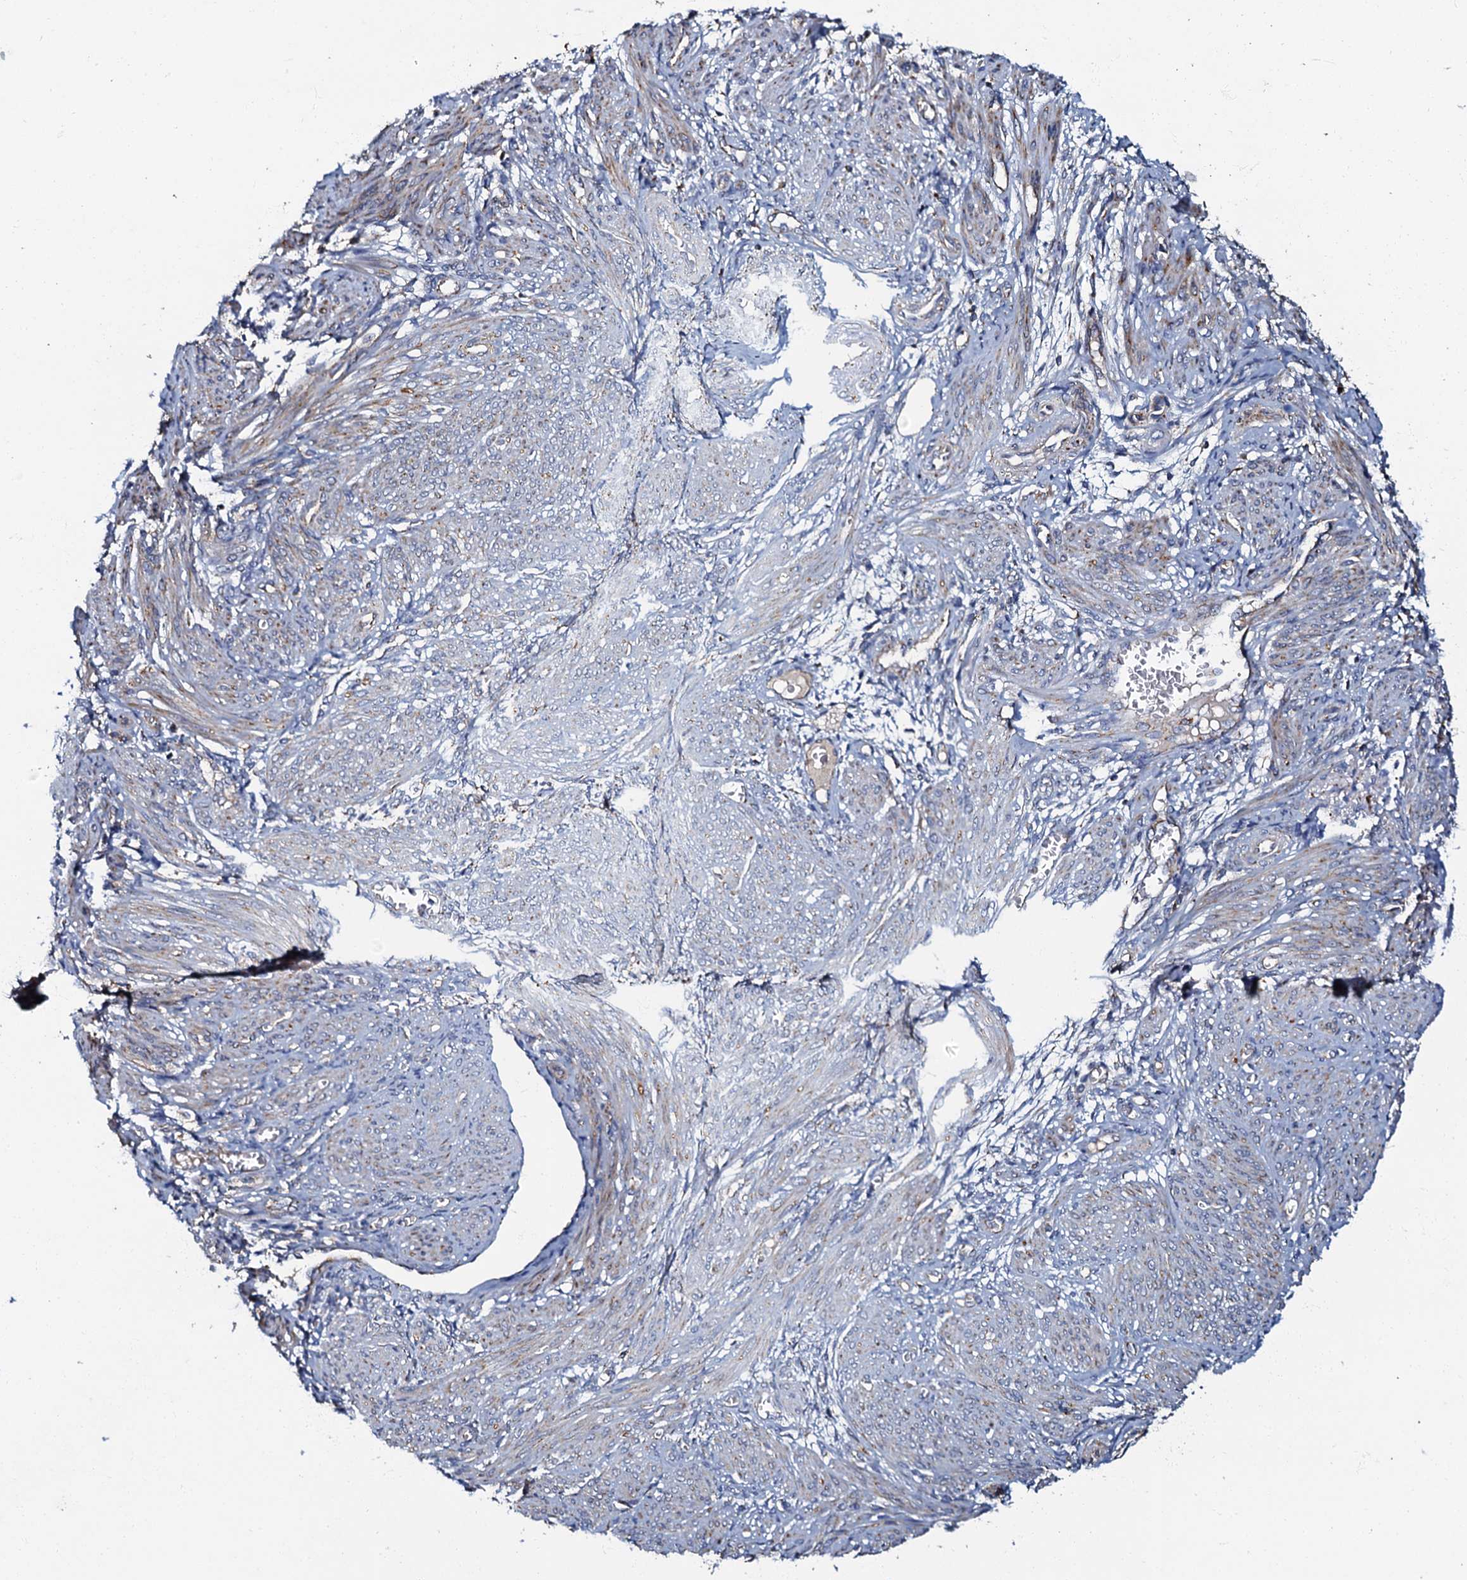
{"staining": {"intensity": "weak", "quantity": "25%-75%", "location": "cytoplasmic/membranous"}, "tissue": "smooth muscle", "cell_type": "Smooth muscle cells", "image_type": "normal", "snomed": [{"axis": "morphology", "description": "Normal tissue, NOS"}, {"axis": "topography", "description": "Smooth muscle"}], "caption": "IHC photomicrograph of benign smooth muscle: smooth muscle stained using IHC reveals low levels of weak protein expression localized specifically in the cytoplasmic/membranous of smooth muscle cells, appearing as a cytoplasmic/membranous brown color.", "gene": "NDUFA12", "patient": {"sex": "female", "age": 39}}